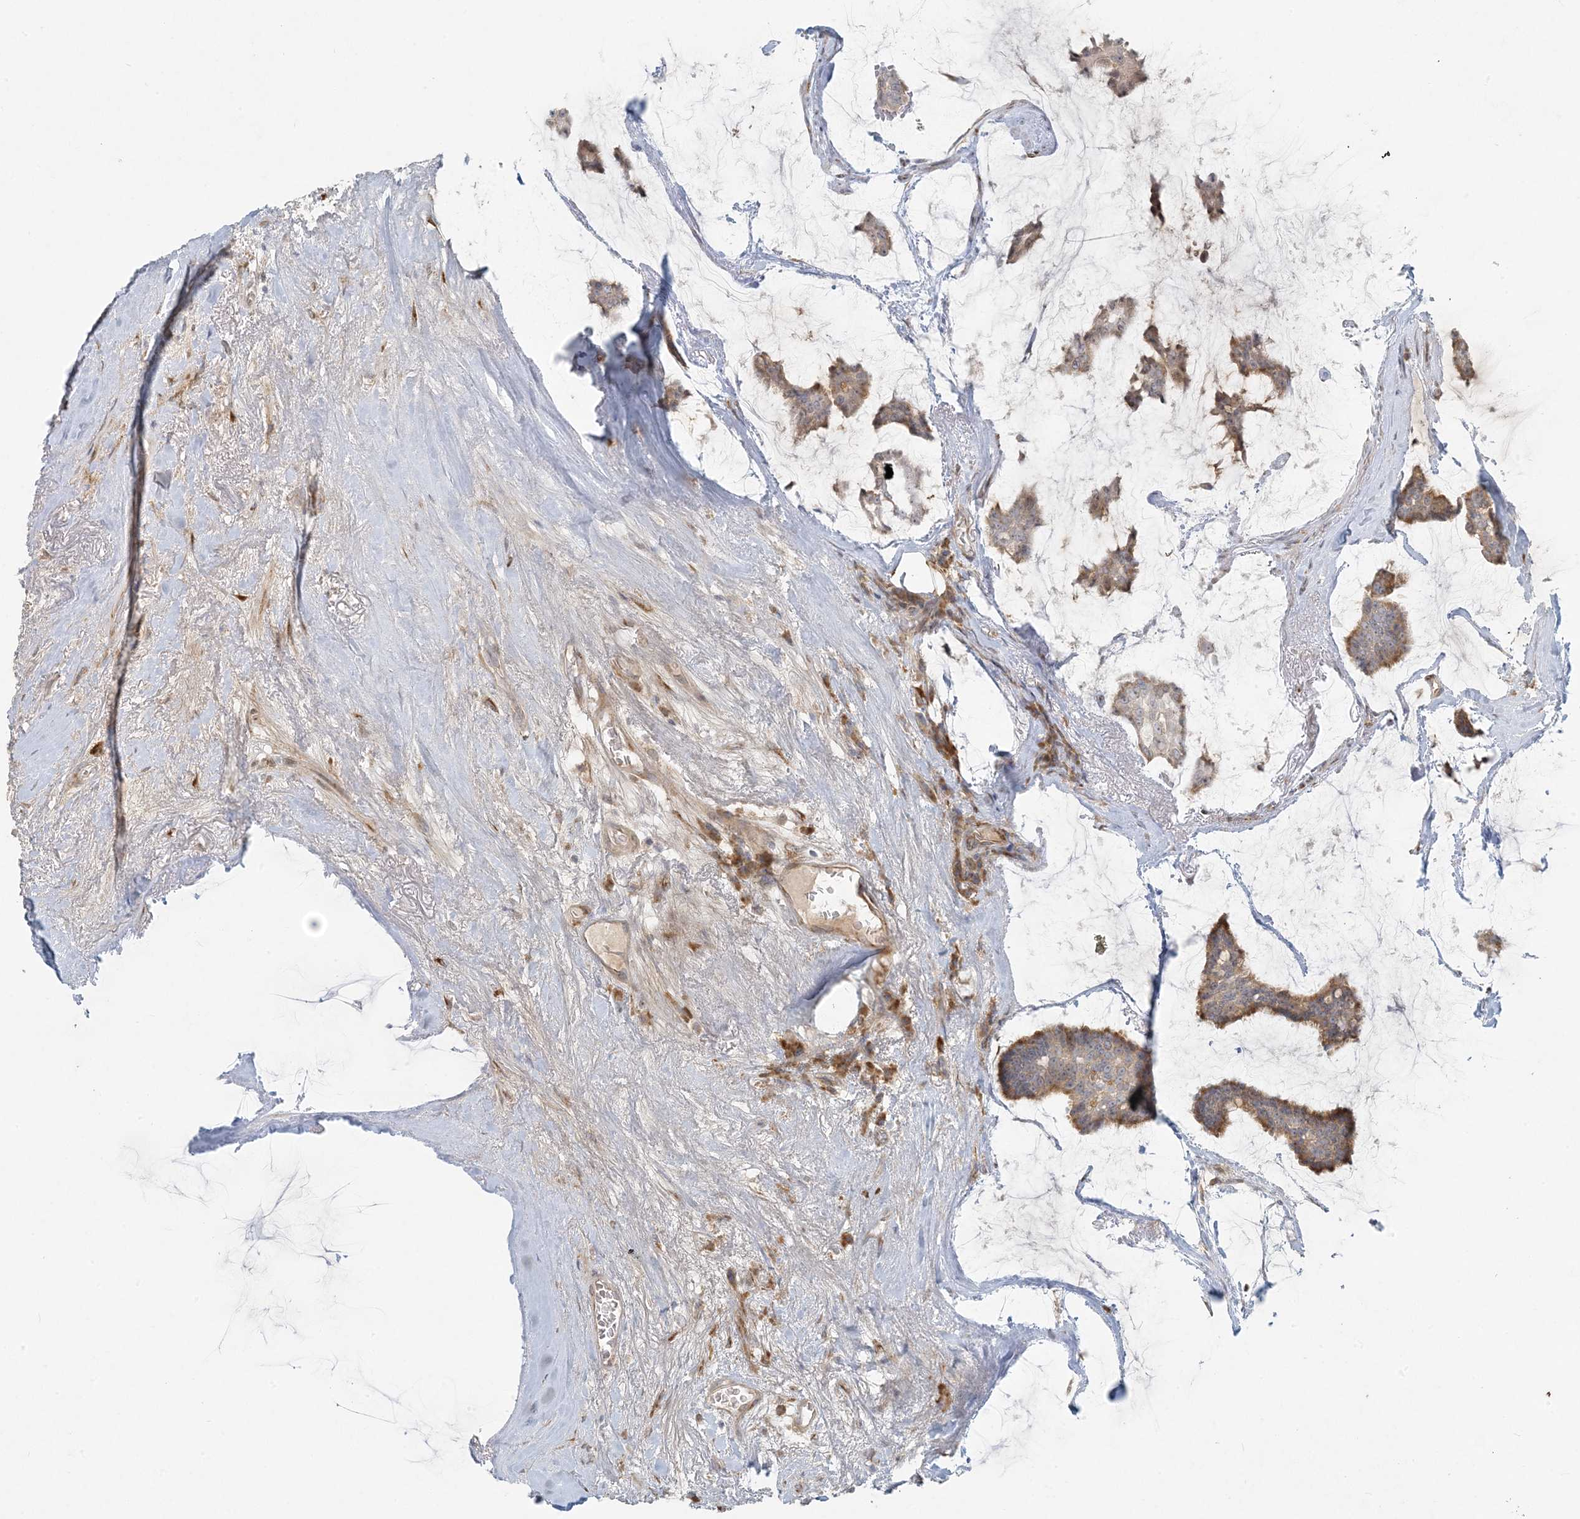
{"staining": {"intensity": "moderate", "quantity": "25%-75%", "location": "cytoplasmic/membranous"}, "tissue": "breast cancer", "cell_type": "Tumor cells", "image_type": "cancer", "snomed": [{"axis": "morphology", "description": "Duct carcinoma"}, {"axis": "topography", "description": "Breast"}], "caption": "Moderate cytoplasmic/membranous staining for a protein is seen in about 25%-75% of tumor cells of breast intraductal carcinoma using immunohistochemistry (IHC).", "gene": "HACL1", "patient": {"sex": "female", "age": 93}}